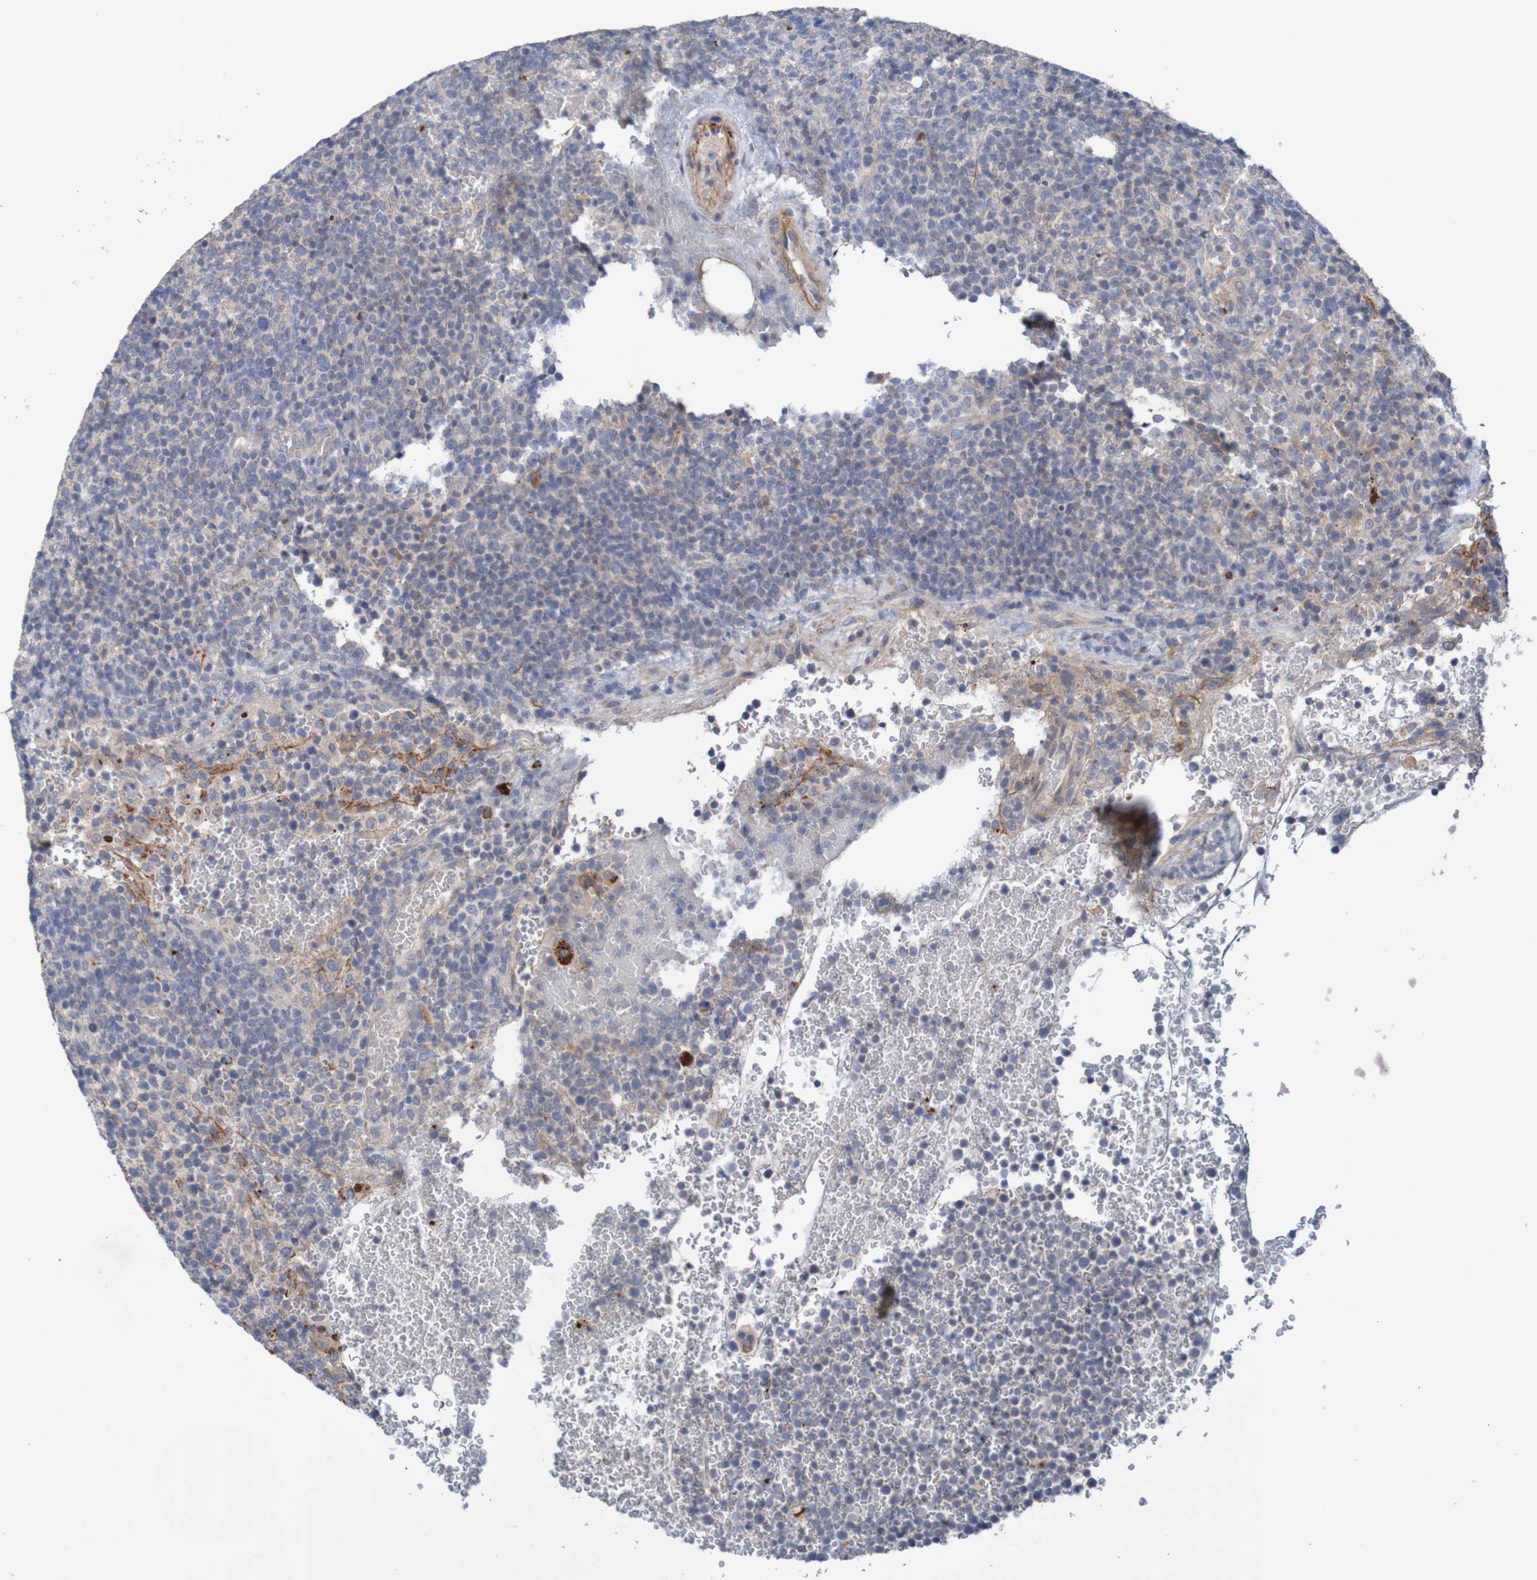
{"staining": {"intensity": "strong", "quantity": "<25%", "location": "cytoplasmic/membranous"}, "tissue": "lymphoma", "cell_type": "Tumor cells", "image_type": "cancer", "snomed": [{"axis": "morphology", "description": "Malignant lymphoma, non-Hodgkin's type, High grade"}, {"axis": "topography", "description": "Lymph node"}], "caption": "Protein staining of high-grade malignant lymphoma, non-Hodgkin's type tissue shows strong cytoplasmic/membranous positivity in about <25% of tumor cells.", "gene": "ANGPT4", "patient": {"sex": "male", "age": 61}}